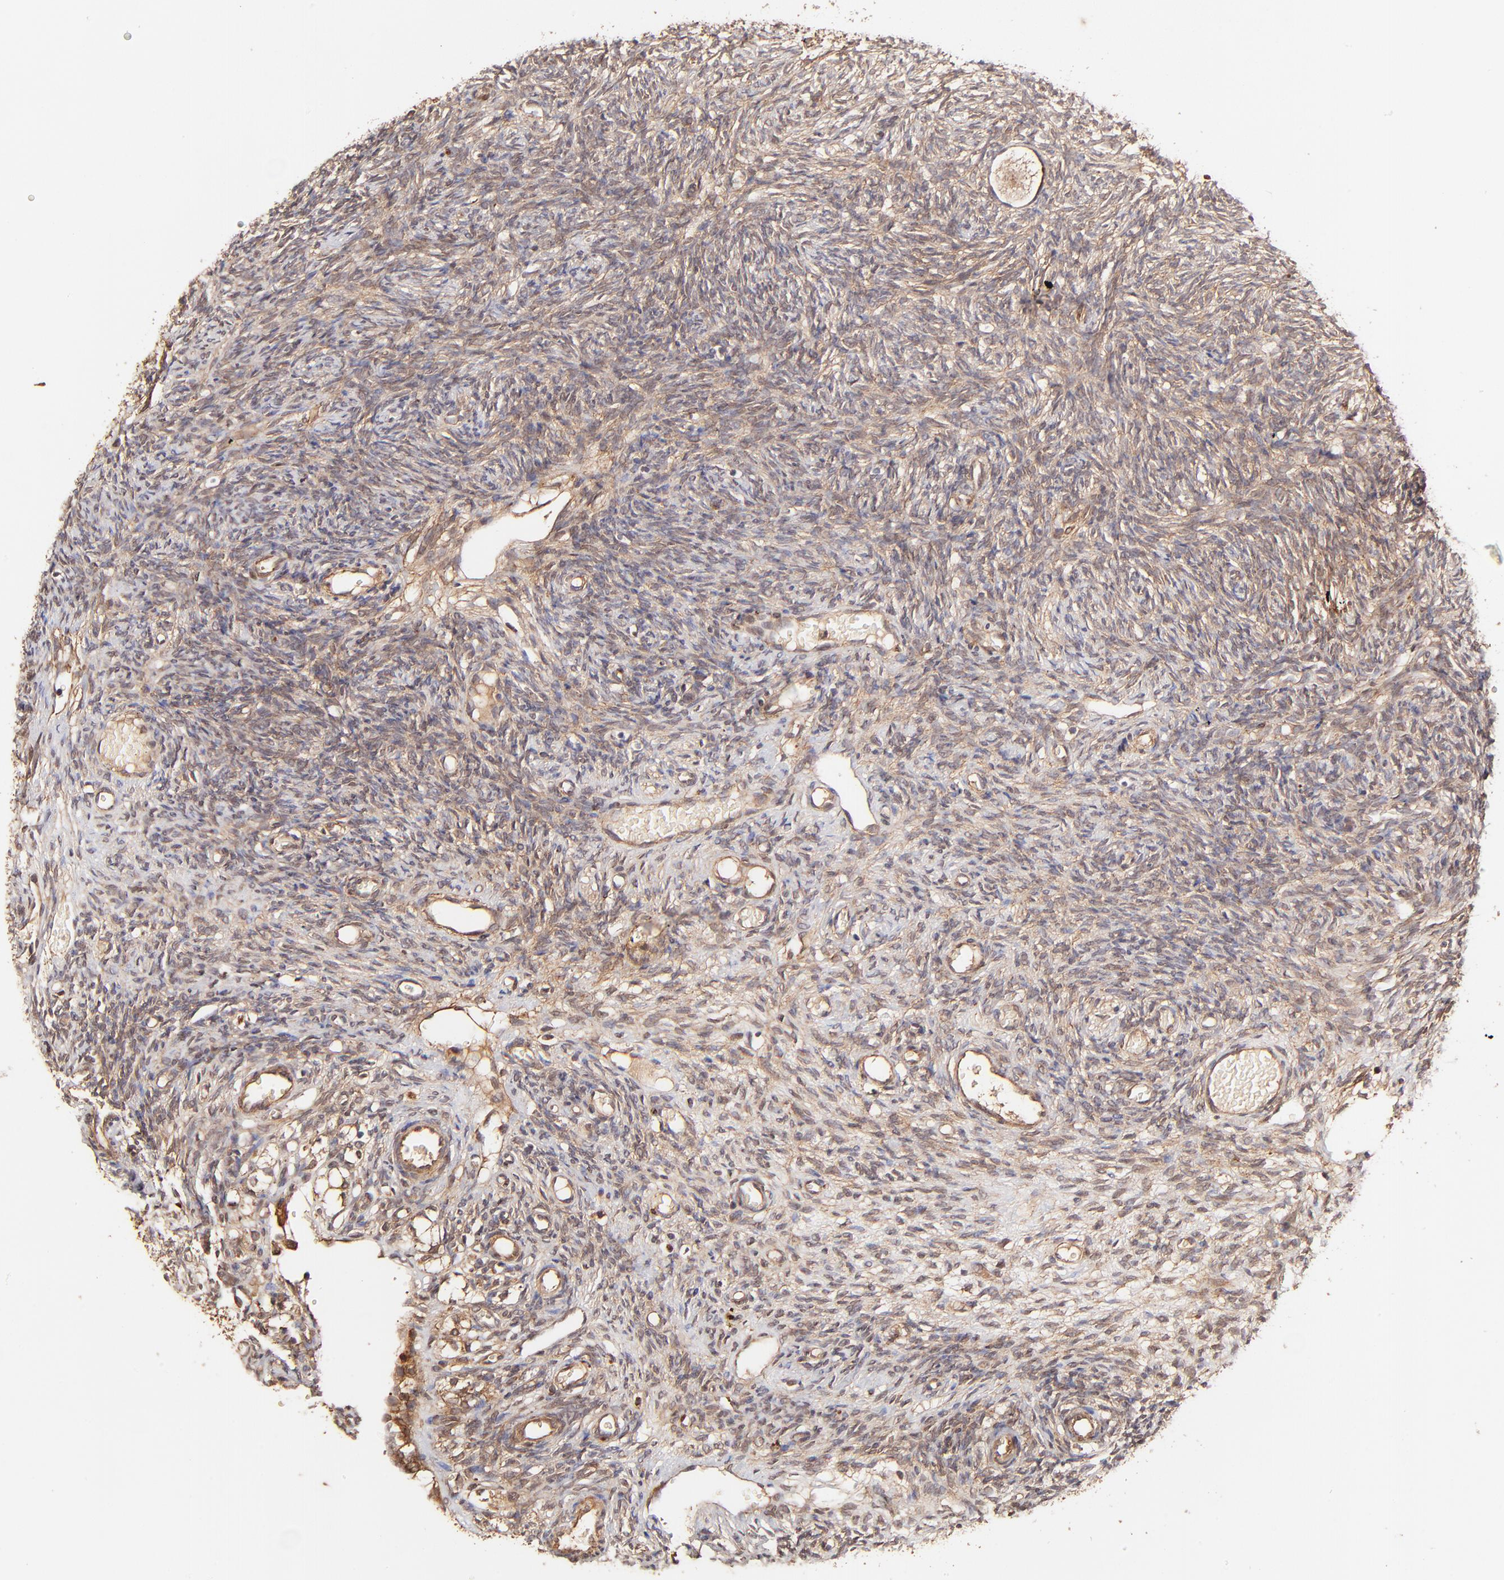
{"staining": {"intensity": "weak", "quantity": ">75%", "location": "cytoplasmic/membranous,nuclear"}, "tissue": "ovary", "cell_type": "Follicle cells", "image_type": "normal", "snomed": [{"axis": "morphology", "description": "Normal tissue, NOS"}, {"axis": "topography", "description": "Ovary"}], "caption": "The image shows staining of benign ovary, revealing weak cytoplasmic/membranous,nuclear protein staining (brown color) within follicle cells.", "gene": "ITGB1", "patient": {"sex": "female", "age": 35}}